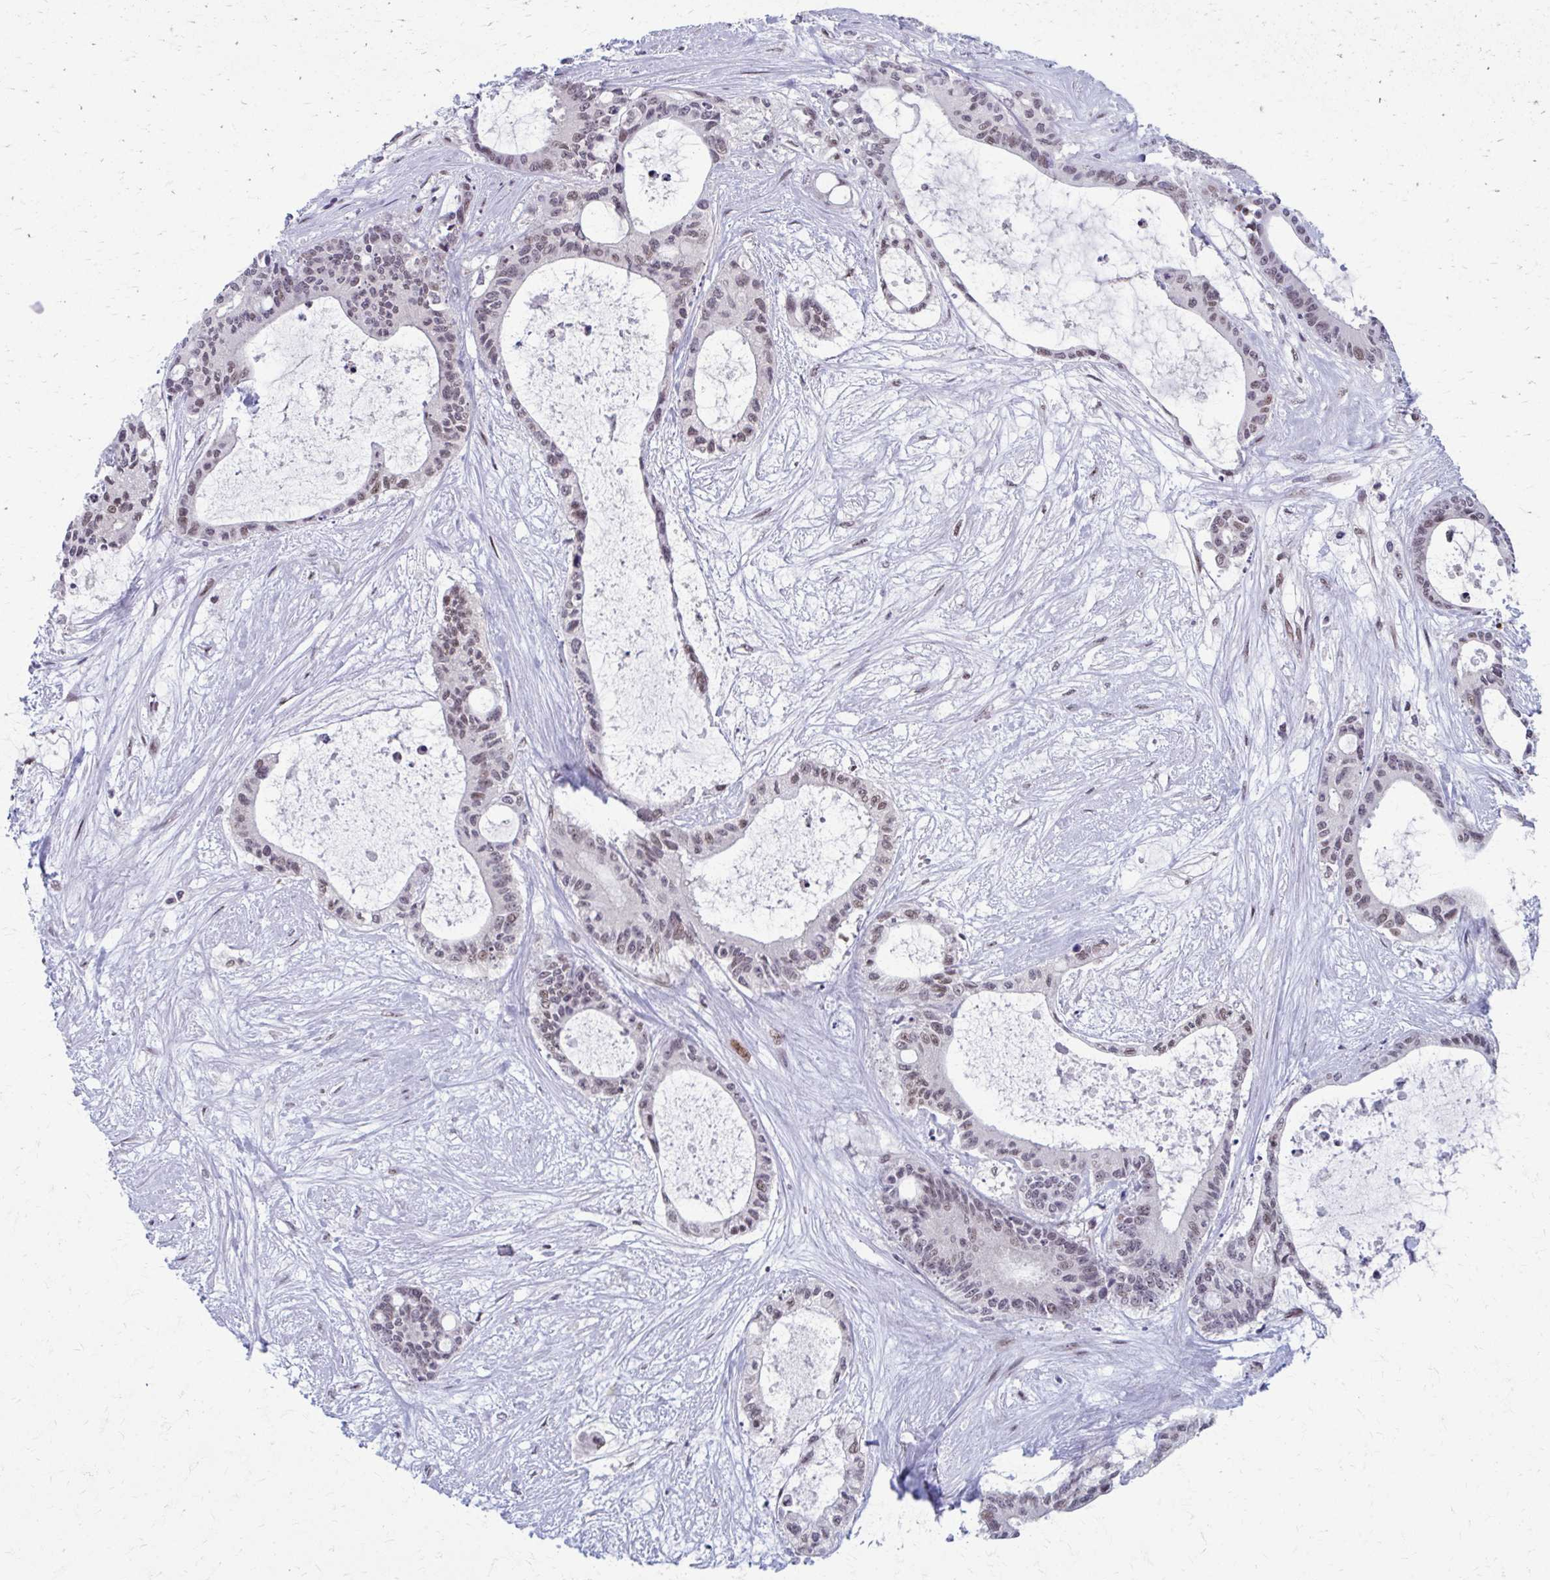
{"staining": {"intensity": "weak", "quantity": ">75%", "location": "nuclear"}, "tissue": "liver cancer", "cell_type": "Tumor cells", "image_type": "cancer", "snomed": [{"axis": "morphology", "description": "Normal tissue, NOS"}, {"axis": "morphology", "description": "Cholangiocarcinoma"}, {"axis": "topography", "description": "Liver"}, {"axis": "topography", "description": "Peripheral nerve tissue"}], "caption": "Weak nuclear protein expression is seen in about >75% of tumor cells in liver cancer (cholangiocarcinoma). The staining is performed using DAB brown chromogen to label protein expression. The nuclei are counter-stained blue using hematoxylin.", "gene": "SETBP1", "patient": {"sex": "female", "age": 73}}